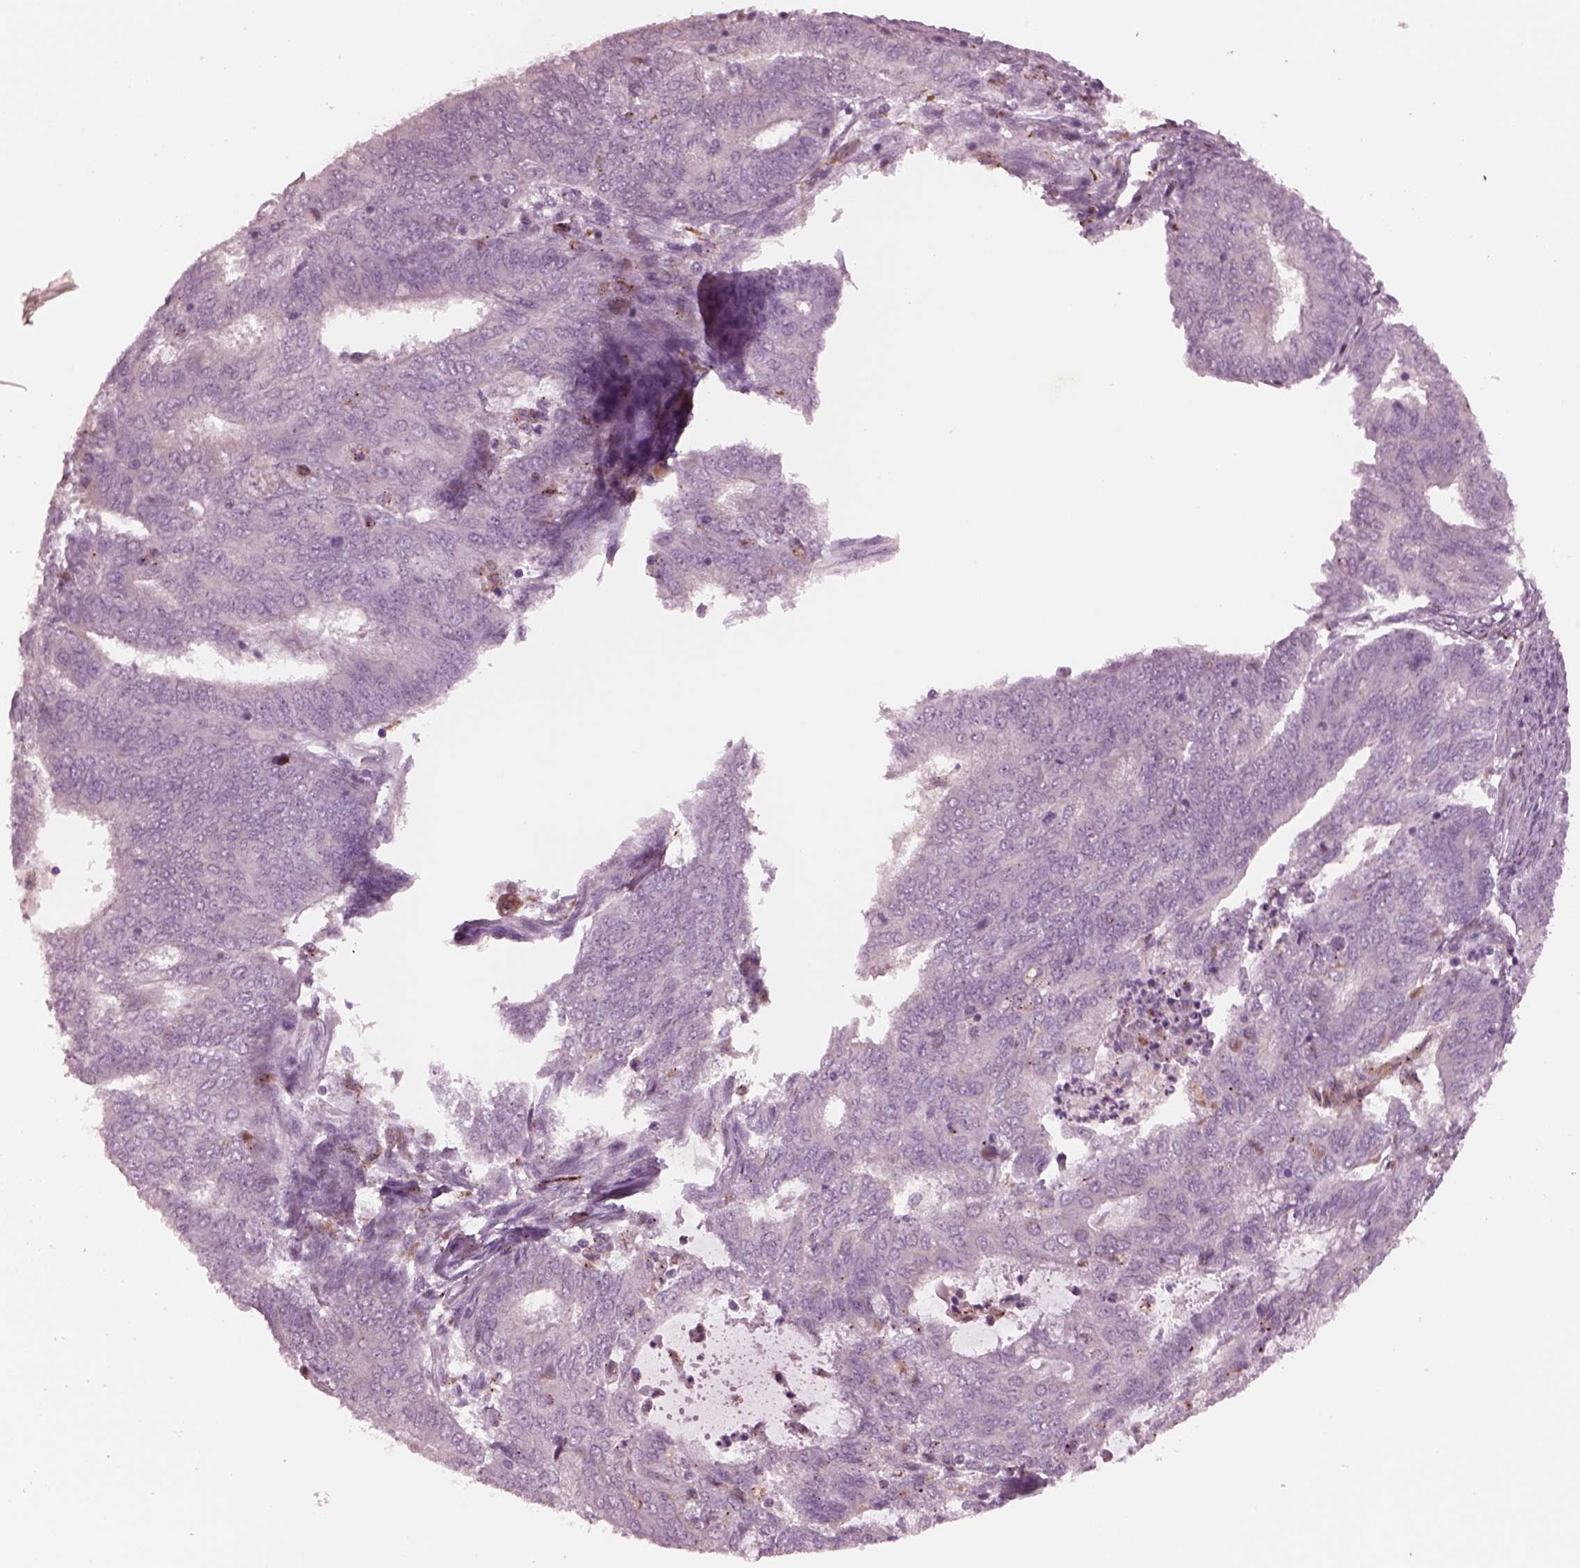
{"staining": {"intensity": "negative", "quantity": "none", "location": "none"}, "tissue": "endometrial cancer", "cell_type": "Tumor cells", "image_type": "cancer", "snomed": [{"axis": "morphology", "description": "Adenocarcinoma, NOS"}, {"axis": "topography", "description": "Endometrium"}], "caption": "Photomicrograph shows no significant protein positivity in tumor cells of adenocarcinoma (endometrial).", "gene": "SLAMF8", "patient": {"sex": "female", "age": 62}}